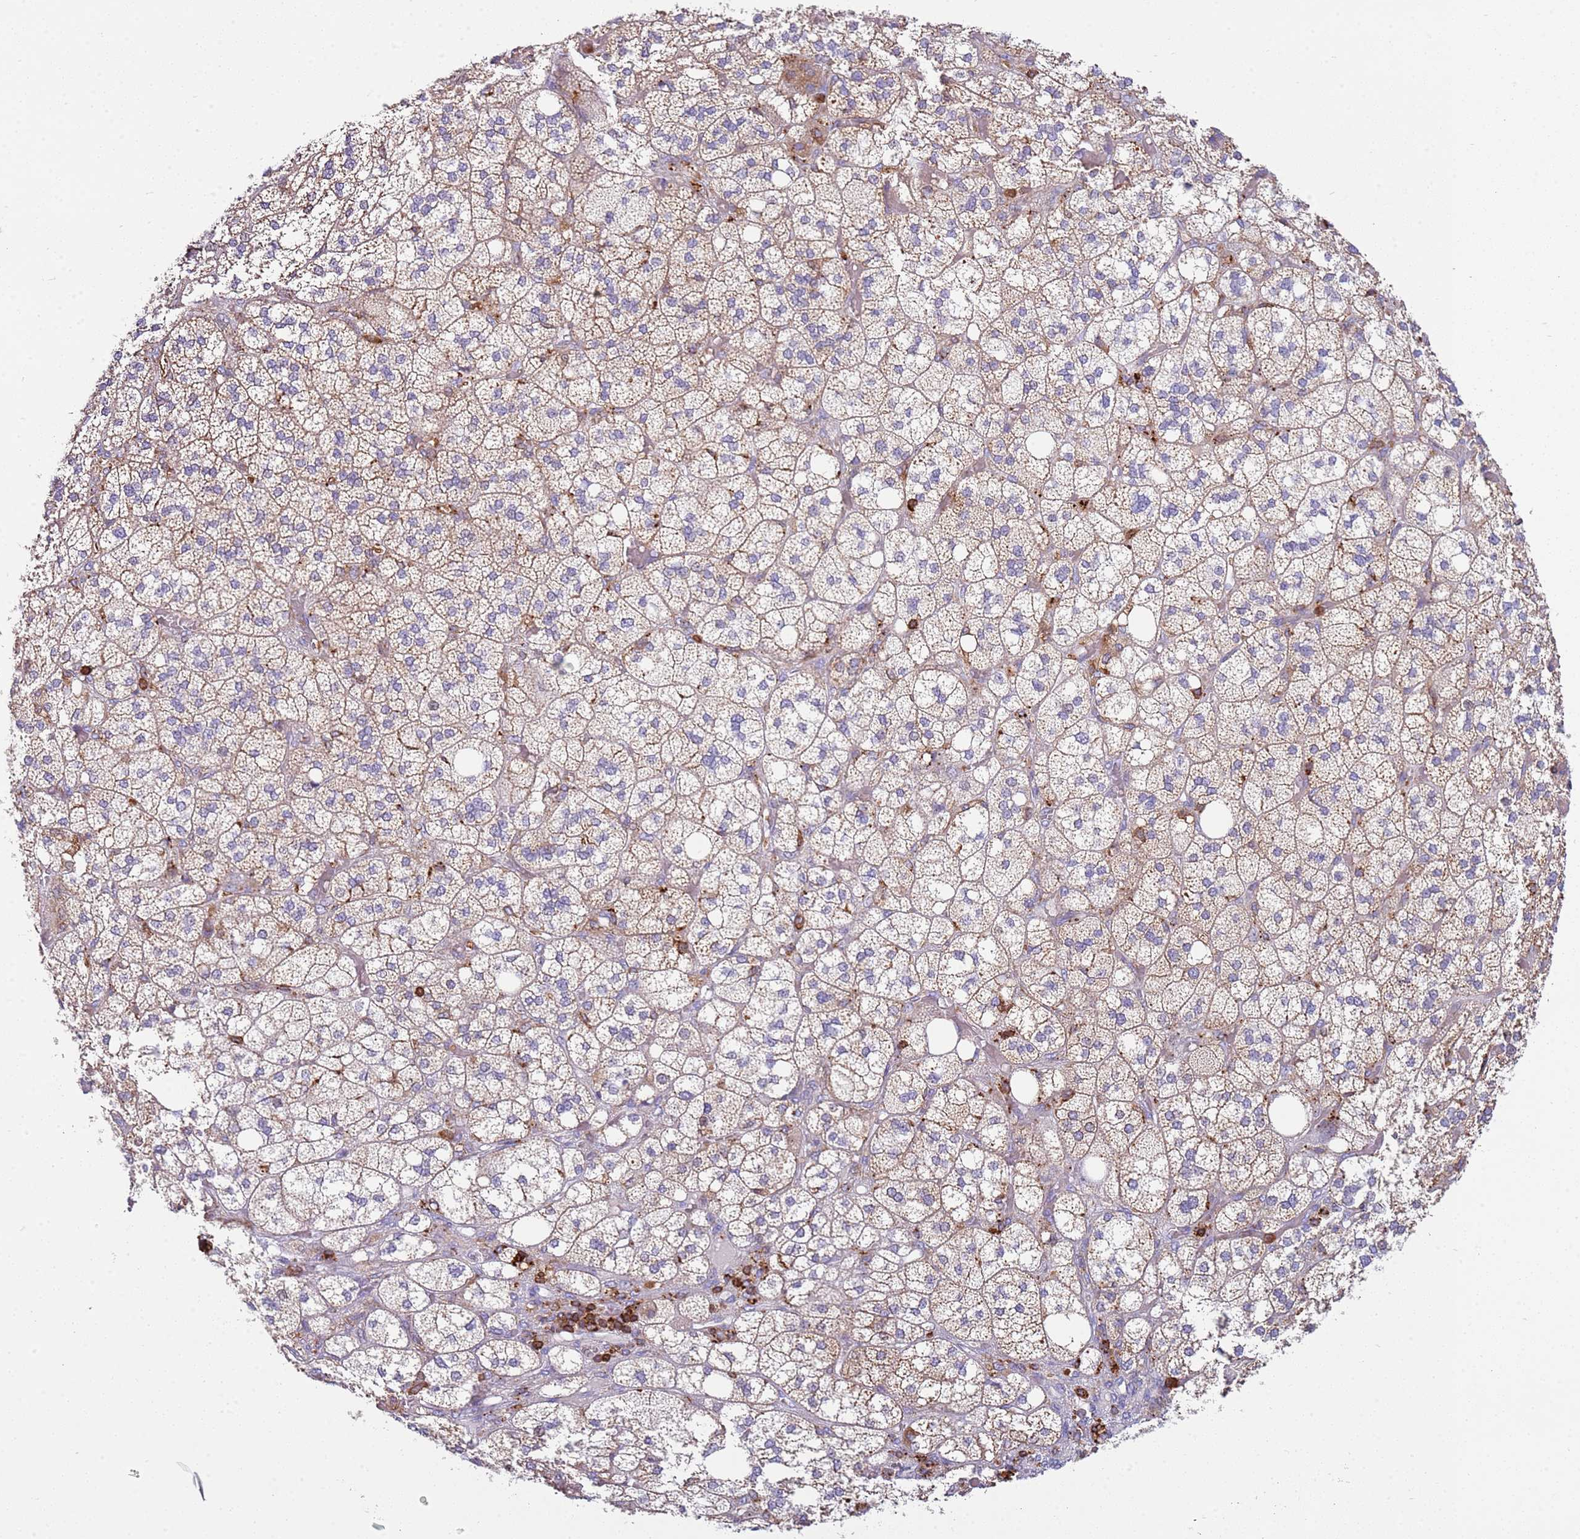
{"staining": {"intensity": "moderate", "quantity": "25%-75%", "location": "cytoplasmic/membranous"}, "tissue": "adrenal gland", "cell_type": "Glandular cells", "image_type": "normal", "snomed": [{"axis": "morphology", "description": "Normal tissue, NOS"}, {"axis": "topography", "description": "Adrenal gland"}], "caption": "A medium amount of moderate cytoplasmic/membranous expression is appreciated in about 25%-75% of glandular cells in normal adrenal gland. The staining is performed using DAB brown chromogen to label protein expression. The nuclei are counter-stained blue using hematoxylin.", "gene": "TTPAL", "patient": {"sex": "male", "age": 61}}